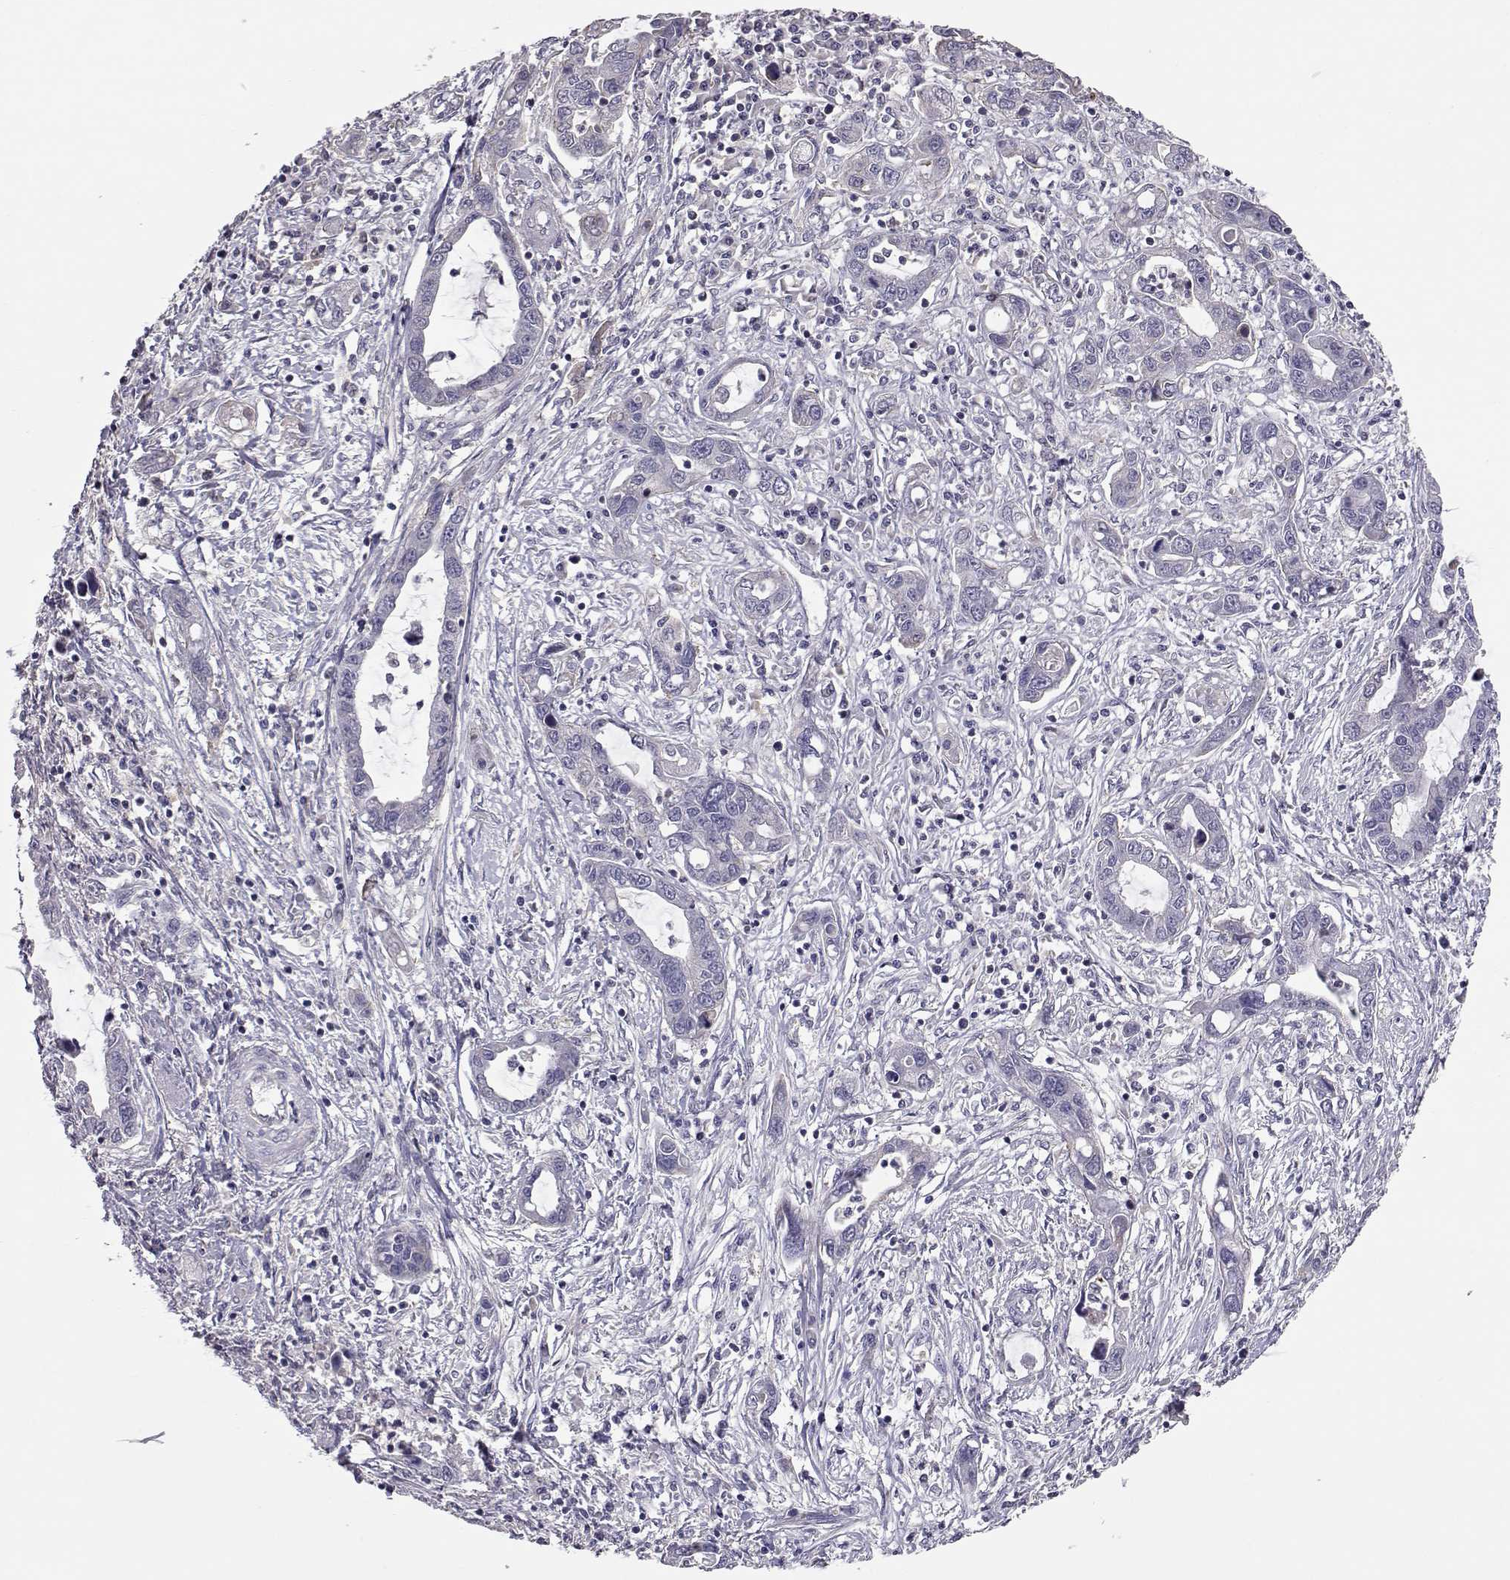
{"staining": {"intensity": "negative", "quantity": "none", "location": "none"}, "tissue": "liver cancer", "cell_type": "Tumor cells", "image_type": "cancer", "snomed": [{"axis": "morphology", "description": "Cholangiocarcinoma"}, {"axis": "topography", "description": "Liver"}], "caption": "There is no significant positivity in tumor cells of liver cholangiocarcinoma.", "gene": "NCAM2", "patient": {"sex": "male", "age": 58}}